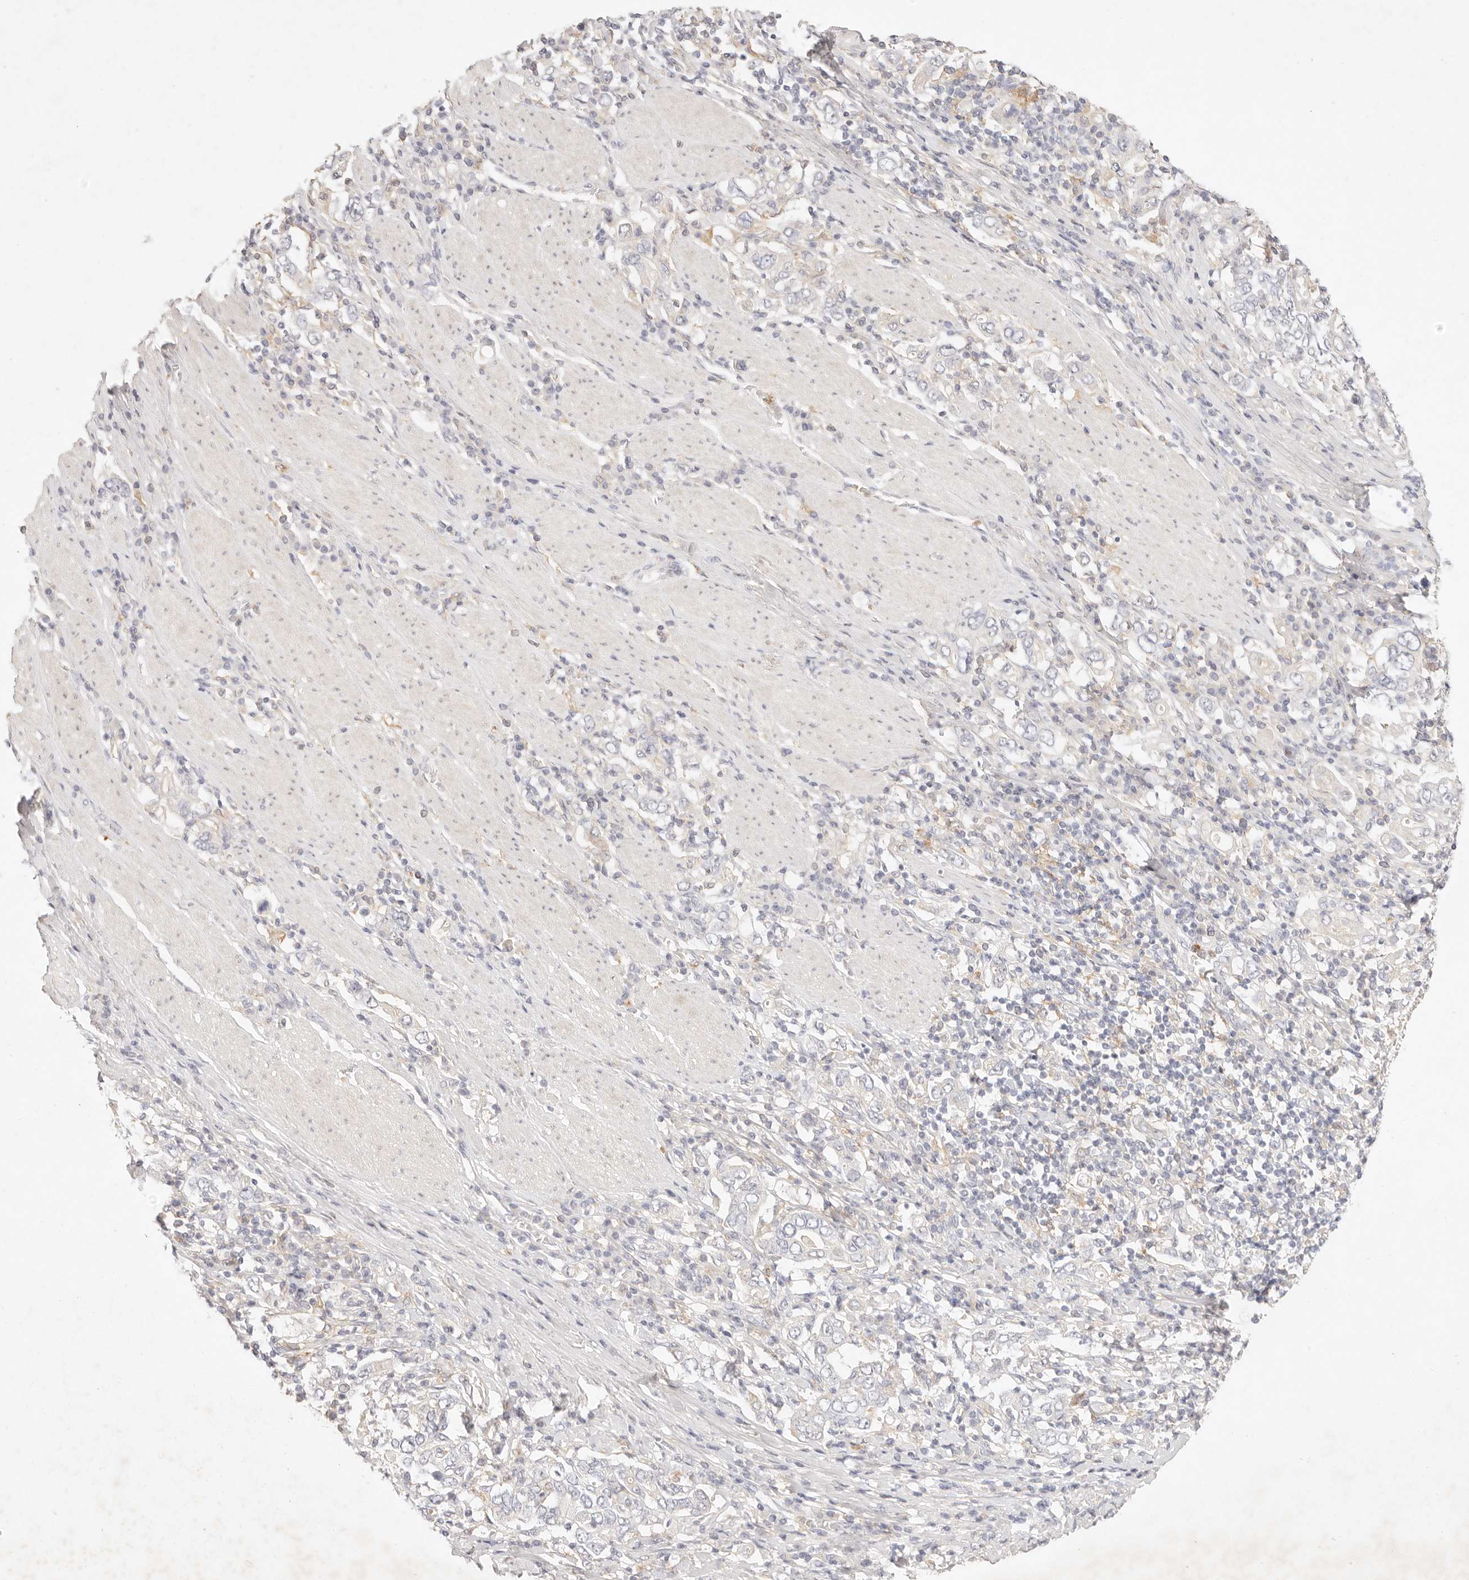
{"staining": {"intensity": "negative", "quantity": "none", "location": "none"}, "tissue": "stomach cancer", "cell_type": "Tumor cells", "image_type": "cancer", "snomed": [{"axis": "morphology", "description": "Adenocarcinoma, NOS"}, {"axis": "topography", "description": "Stomach, upper"}], "caption": "High magnification brightfield microscopy of stomach cancer stained with DAB (brown) and counterstained with hematoxylin (blue): tumor cells show no significant staining. The staining is performed using DAB (3,3'-diaminobenzidine) brown chromogen with nuclei counter-stained in using hematoxylin.", "gene": "GPR84", "patient": {"sex": "male", "age": 62}}